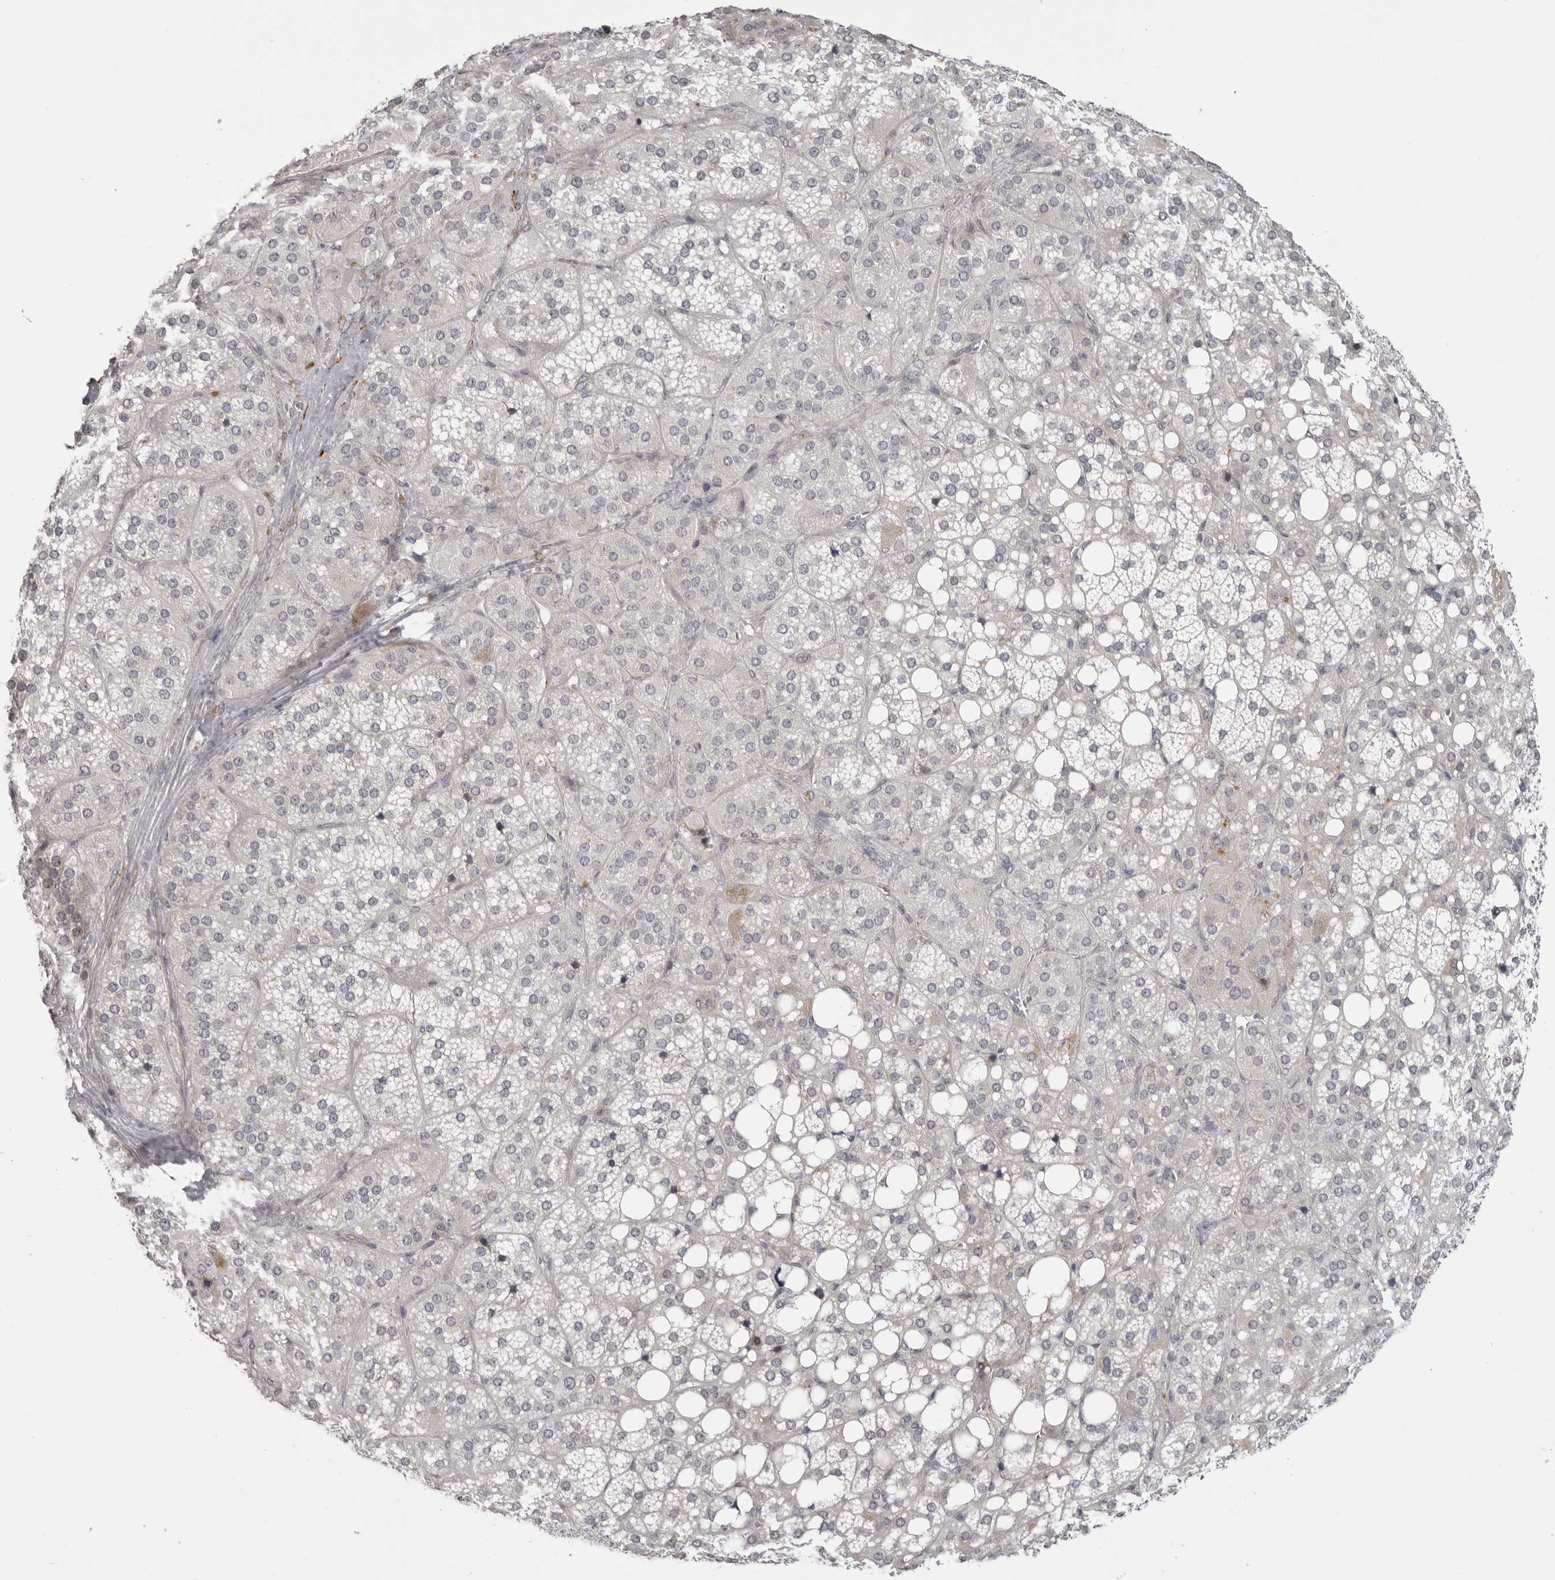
{"staining": {"intensity": "moderate", "quantity": "<25%", "location": "cytoplasmic/membranous"}, "tissue": "adrenal gland", "cell_type": "Glandular cells", "image_type": "normal", "snomed": [{"axis": "morphology", "description": "Normal tissue, NOS"}, {"axis": "topography", "description": "Adrenal gland"}], "caption": "DAB (3,3'-diaminobenzidine) immunohistochemical staining of unremarkable adrenal gland displays moderate cytoplasmic/membranous protein positivity in about <25% of glandular cells. (DAB = brown stain, brightfield microscopy at high magnification).", "gene": "EPHA10", "patient": {"sex": "female", "age": 59}}